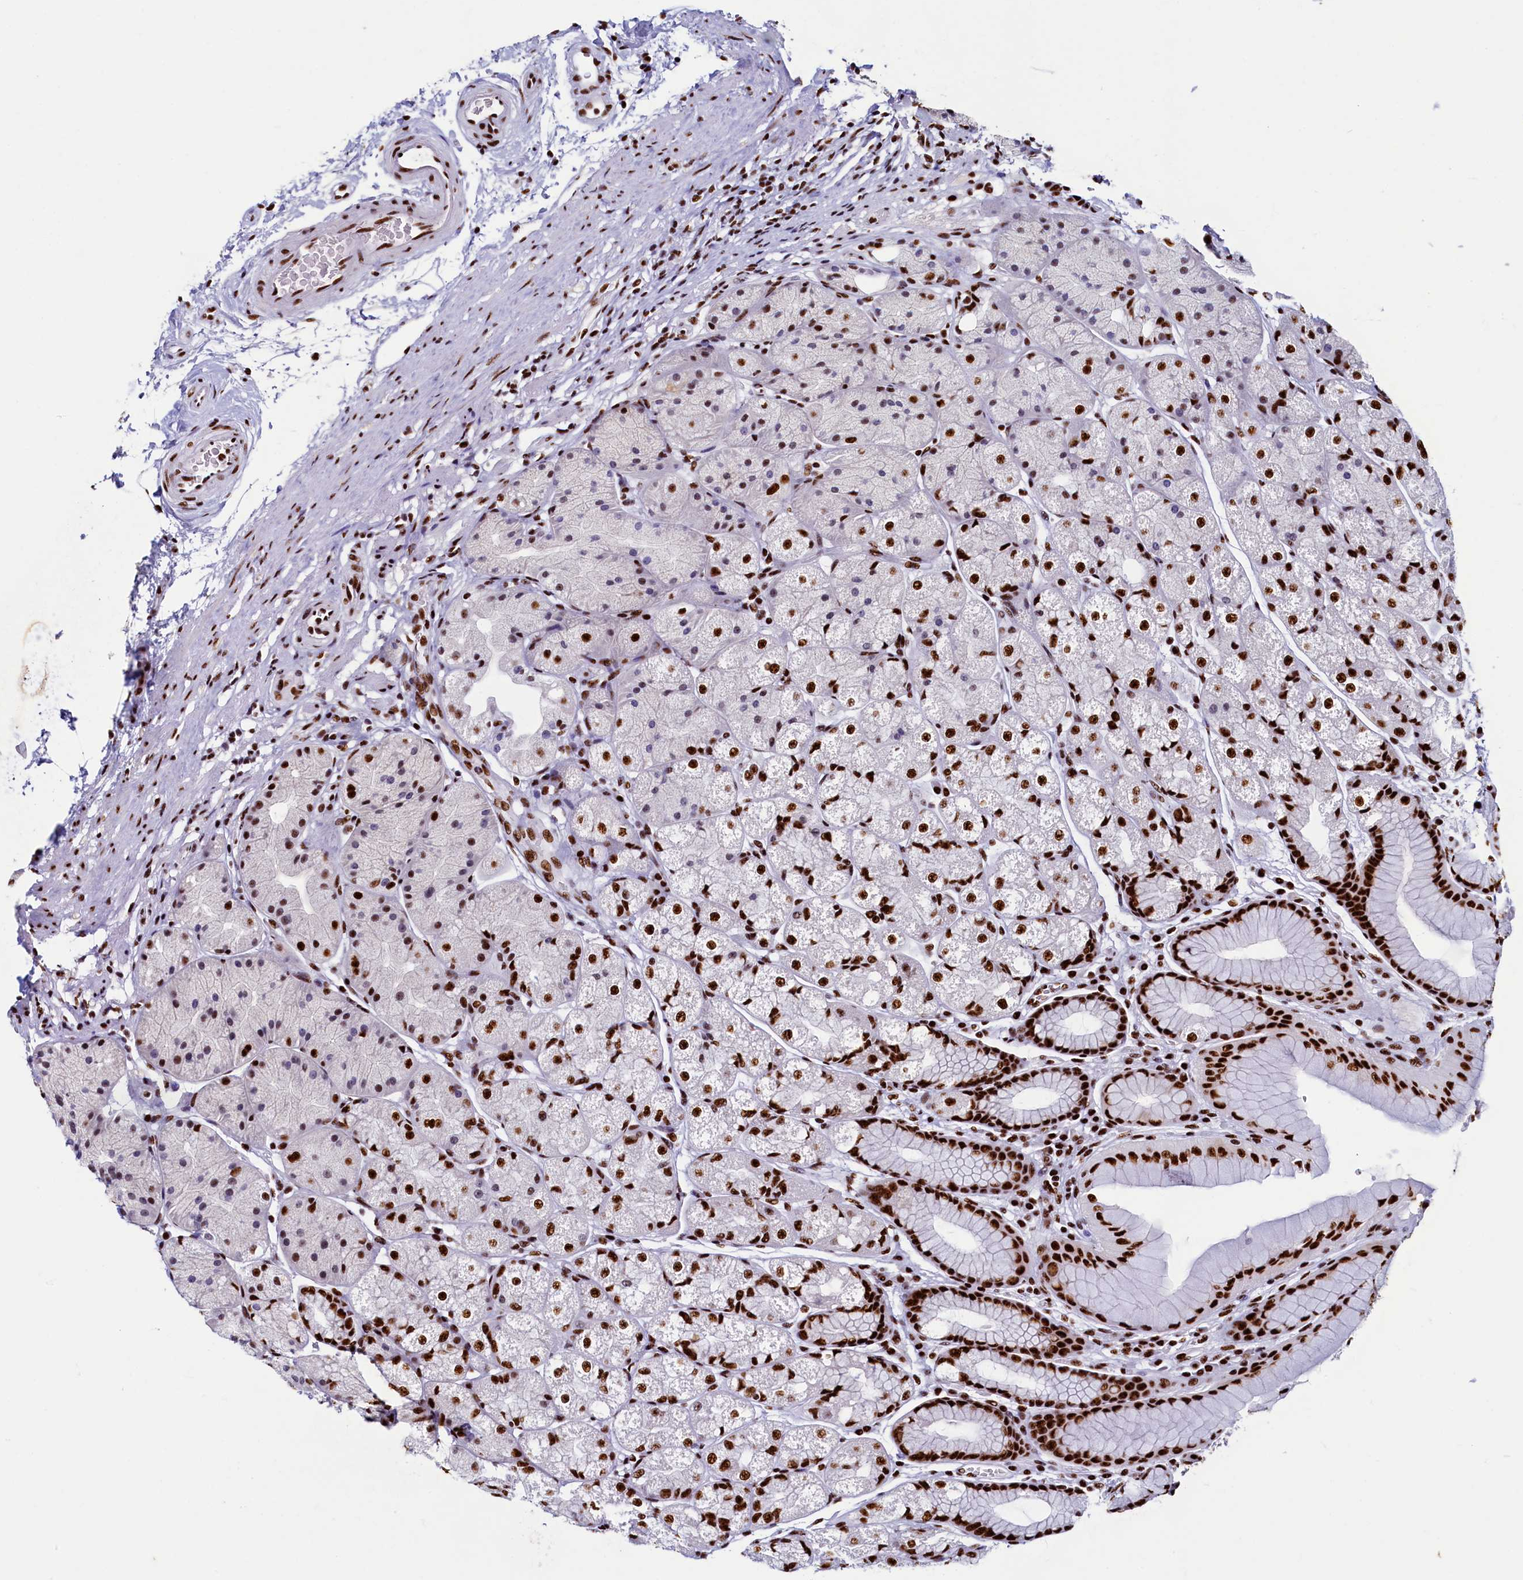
{"staining": {"intensity": "strong", "quantity": ">75%", "location": "nuclear"}, "tissue": "stomach", "cell_type": "Glandular cells", "image_type": "normal", "snomed": [{"axis": "morphology", "description": "Normal tissue, NOS"}, {"axis": "topography", "description": "Stomach"}], "caption": "IHC micrograph of unremarkable human stomach stained for a protein (brown), which displays high levels of strong nuclear positivity in approximately >75% of glandular cells.", "gene": "SRRM2", "patient": {"sex": "male", "age": 57}}